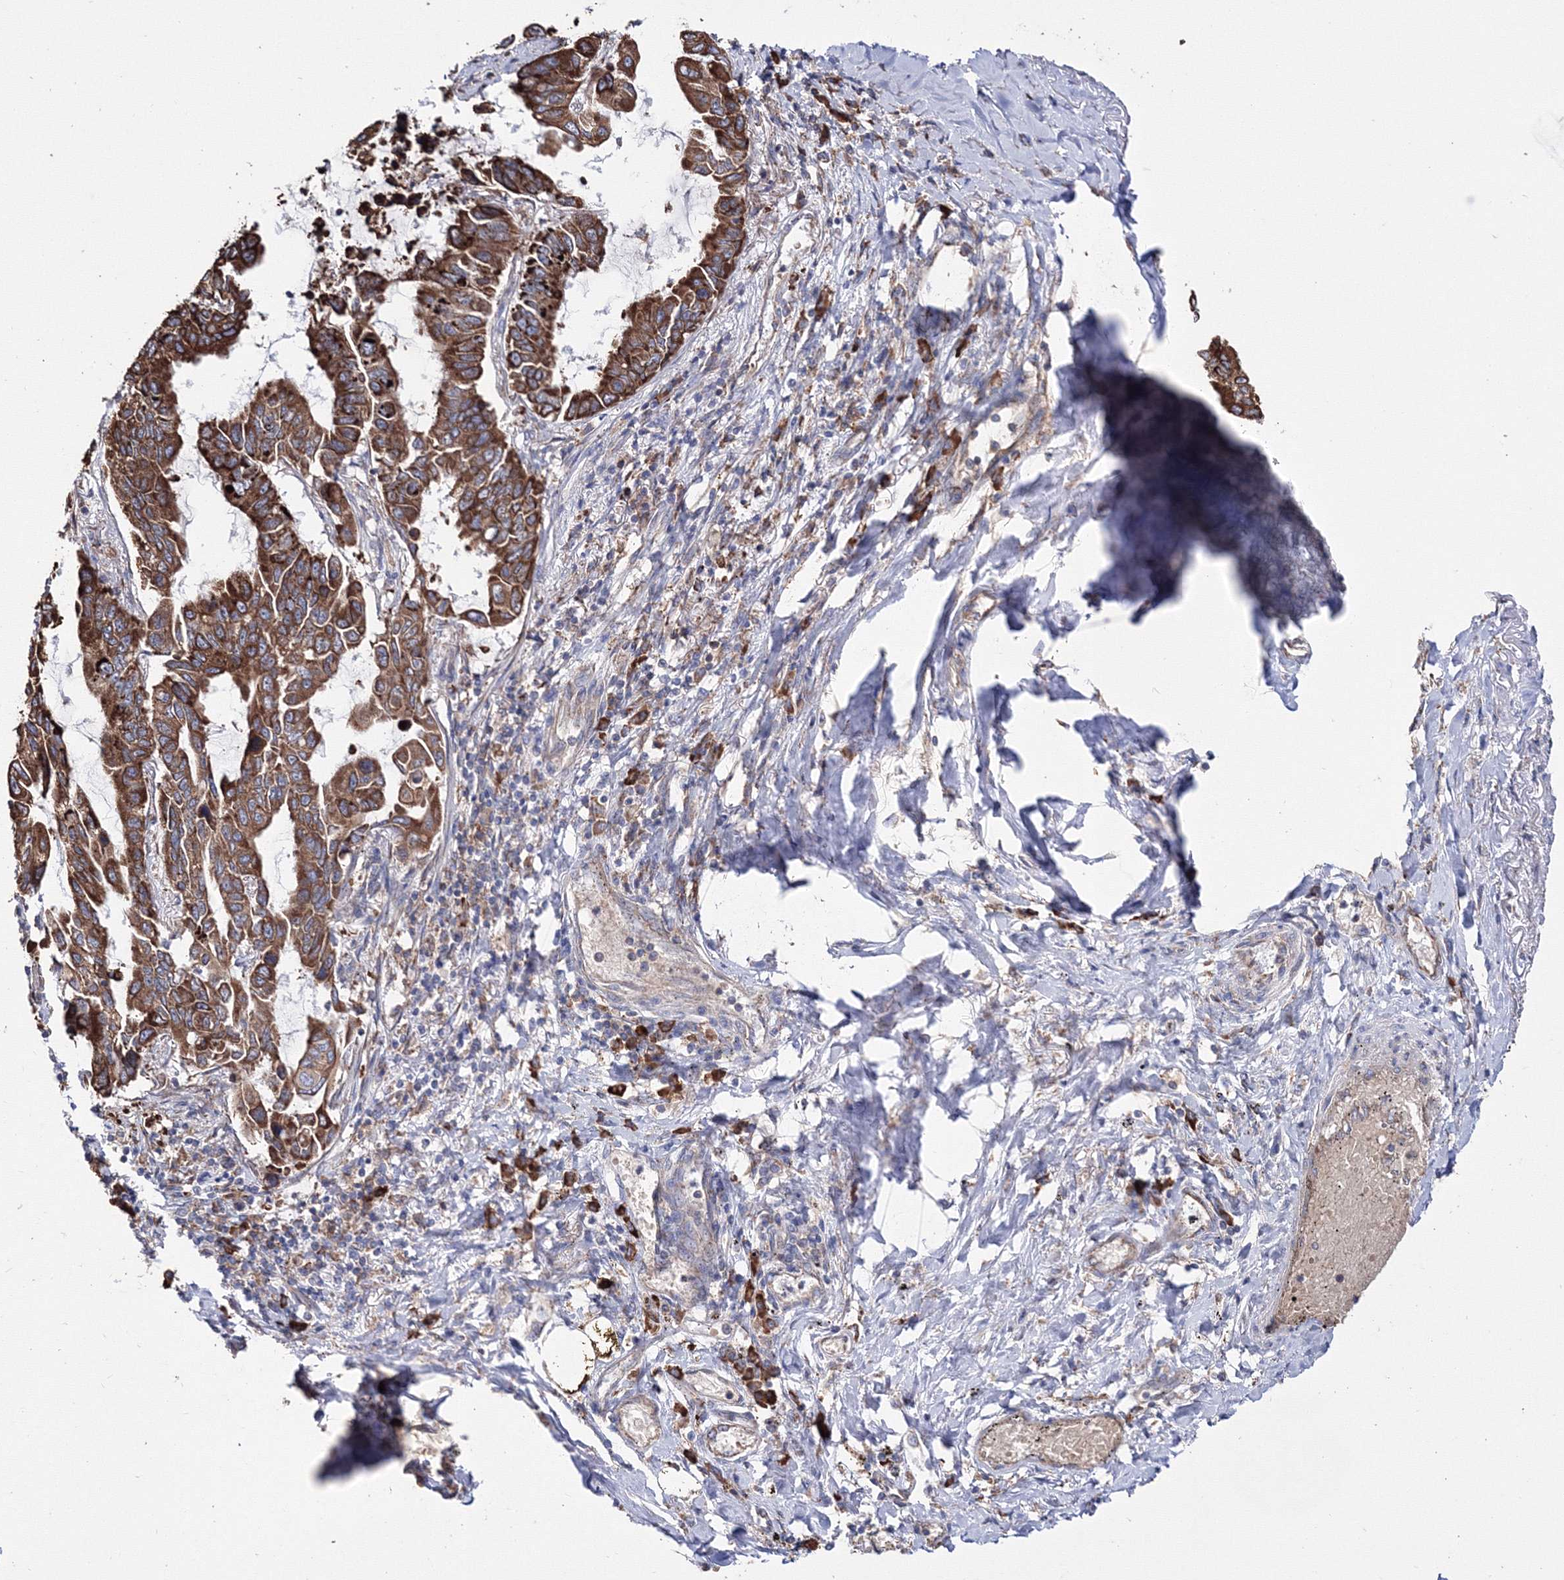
{"staining": {"intensity": "strong", "quantity": ">75%", "location": "cytoplasmic/membranous"}, "tissue": "lung cancer", "cell_type": "Tumor cells", "image_type": "cancer", "snomed": [{"axis": "morphology", "description": "Adenocarcinoma, NOS"}, {"axis": "topography", "description": "Lung"}], "caption": "An IHC micrograph of tumor tissue is shown. Protein staining in brown labels strong cytoplasmic/membranous positivity in adenocarcinoma (lung) within tumor cells.", "gene": "VPS8", "patient": {"sex": "male", "age": 64}}